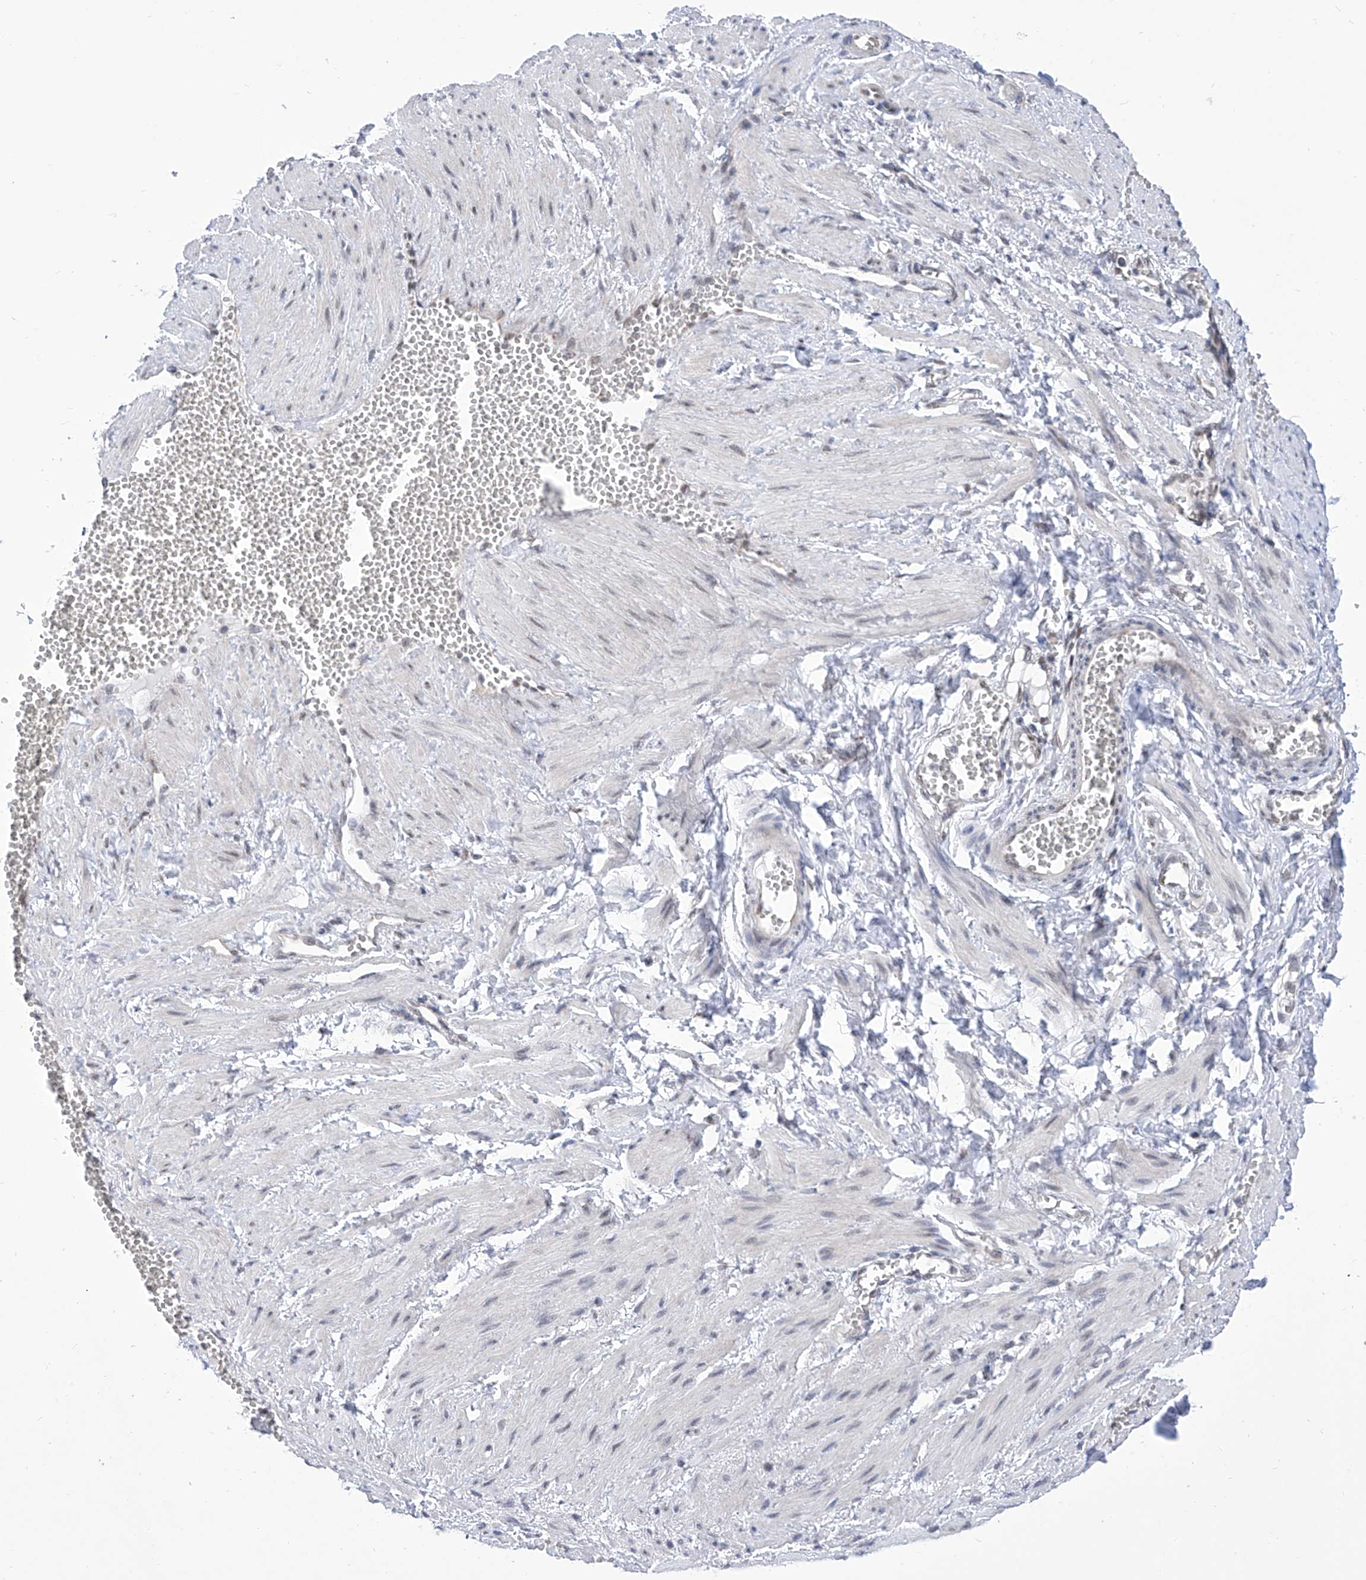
{"staining": {"intensity": "negative", "quantity": "none", "location": "none"}, "tissue": "adipose tissue", "cell_type": "Adipocytes", "image_type": "normal", "snomed": [{"axis": "morphology", "description": "Normal tissue, NOS"}, {"axis": "topography", "description": "Smooth muscle"}, {"axis": "topography", "description": "Peripheral nerve tissue"}], "caption": "Immunohistochemistry (IHC) of unremarkable human adipose tissue exhibits no staining in adipocytes.", "gene": "SART1", "patient": {"sex": "female", "age": 39}}